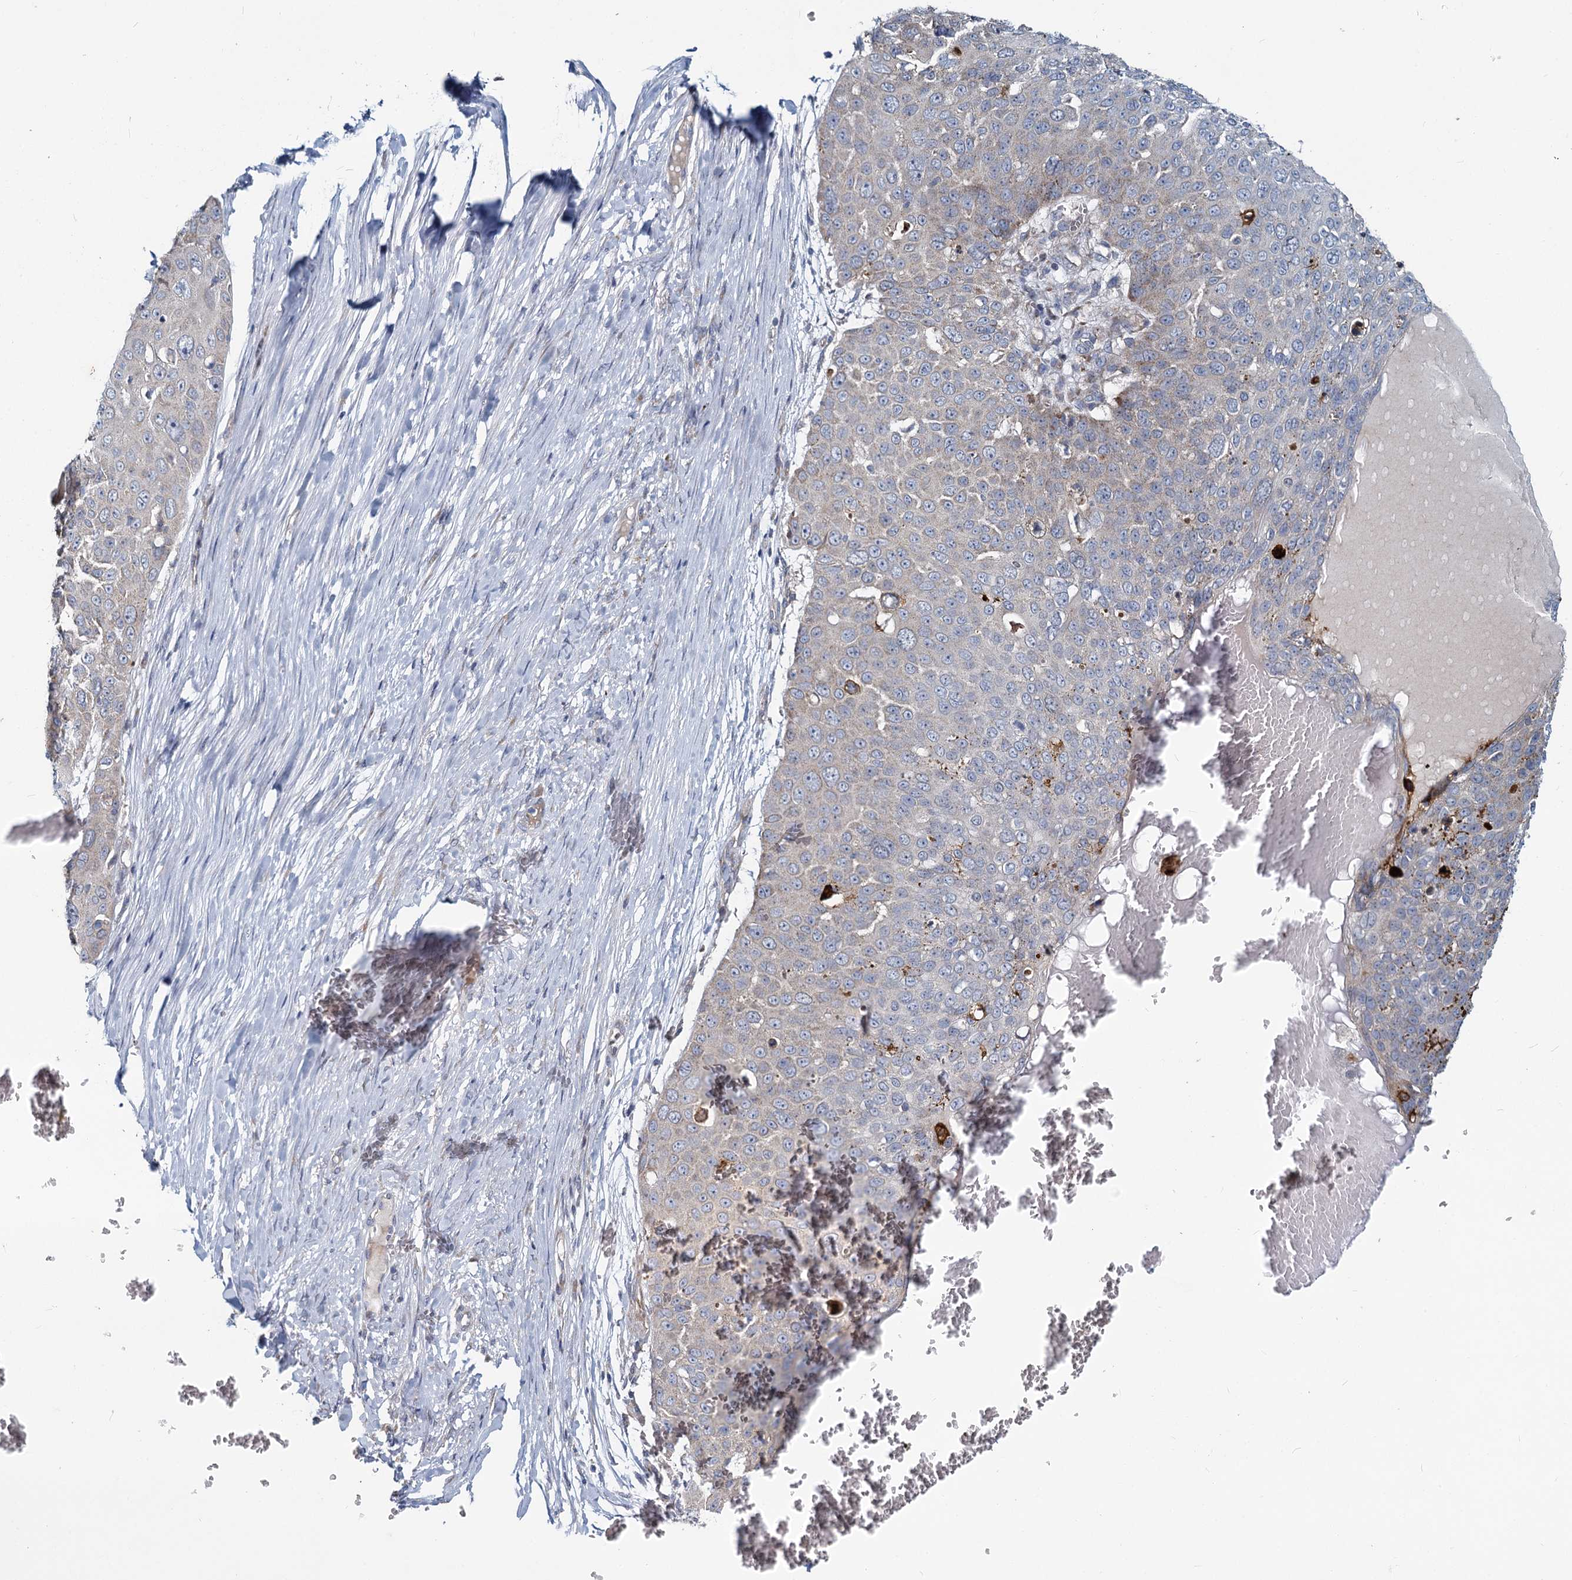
{"staining": {"intensity": "negative", "quantity": "none", "location": "none"}, "tissue": "skin cancer", "cell_type": "Tumor cells", "image_type": "cancer", "snomed": [{"axis": "morphology", "description": "Squamous cell carcinoma, NOS"}, {"axis": "topography", "description": "Skin"}], "caption": "Immunohistochemistry histopathology image of skin cancer (squamous cell carcinoma) stained for a protein (brown), which displays no staining in tumor cells.", "gene": "DCUN1D2", "patient": {"sex": "male", "age": 71}}